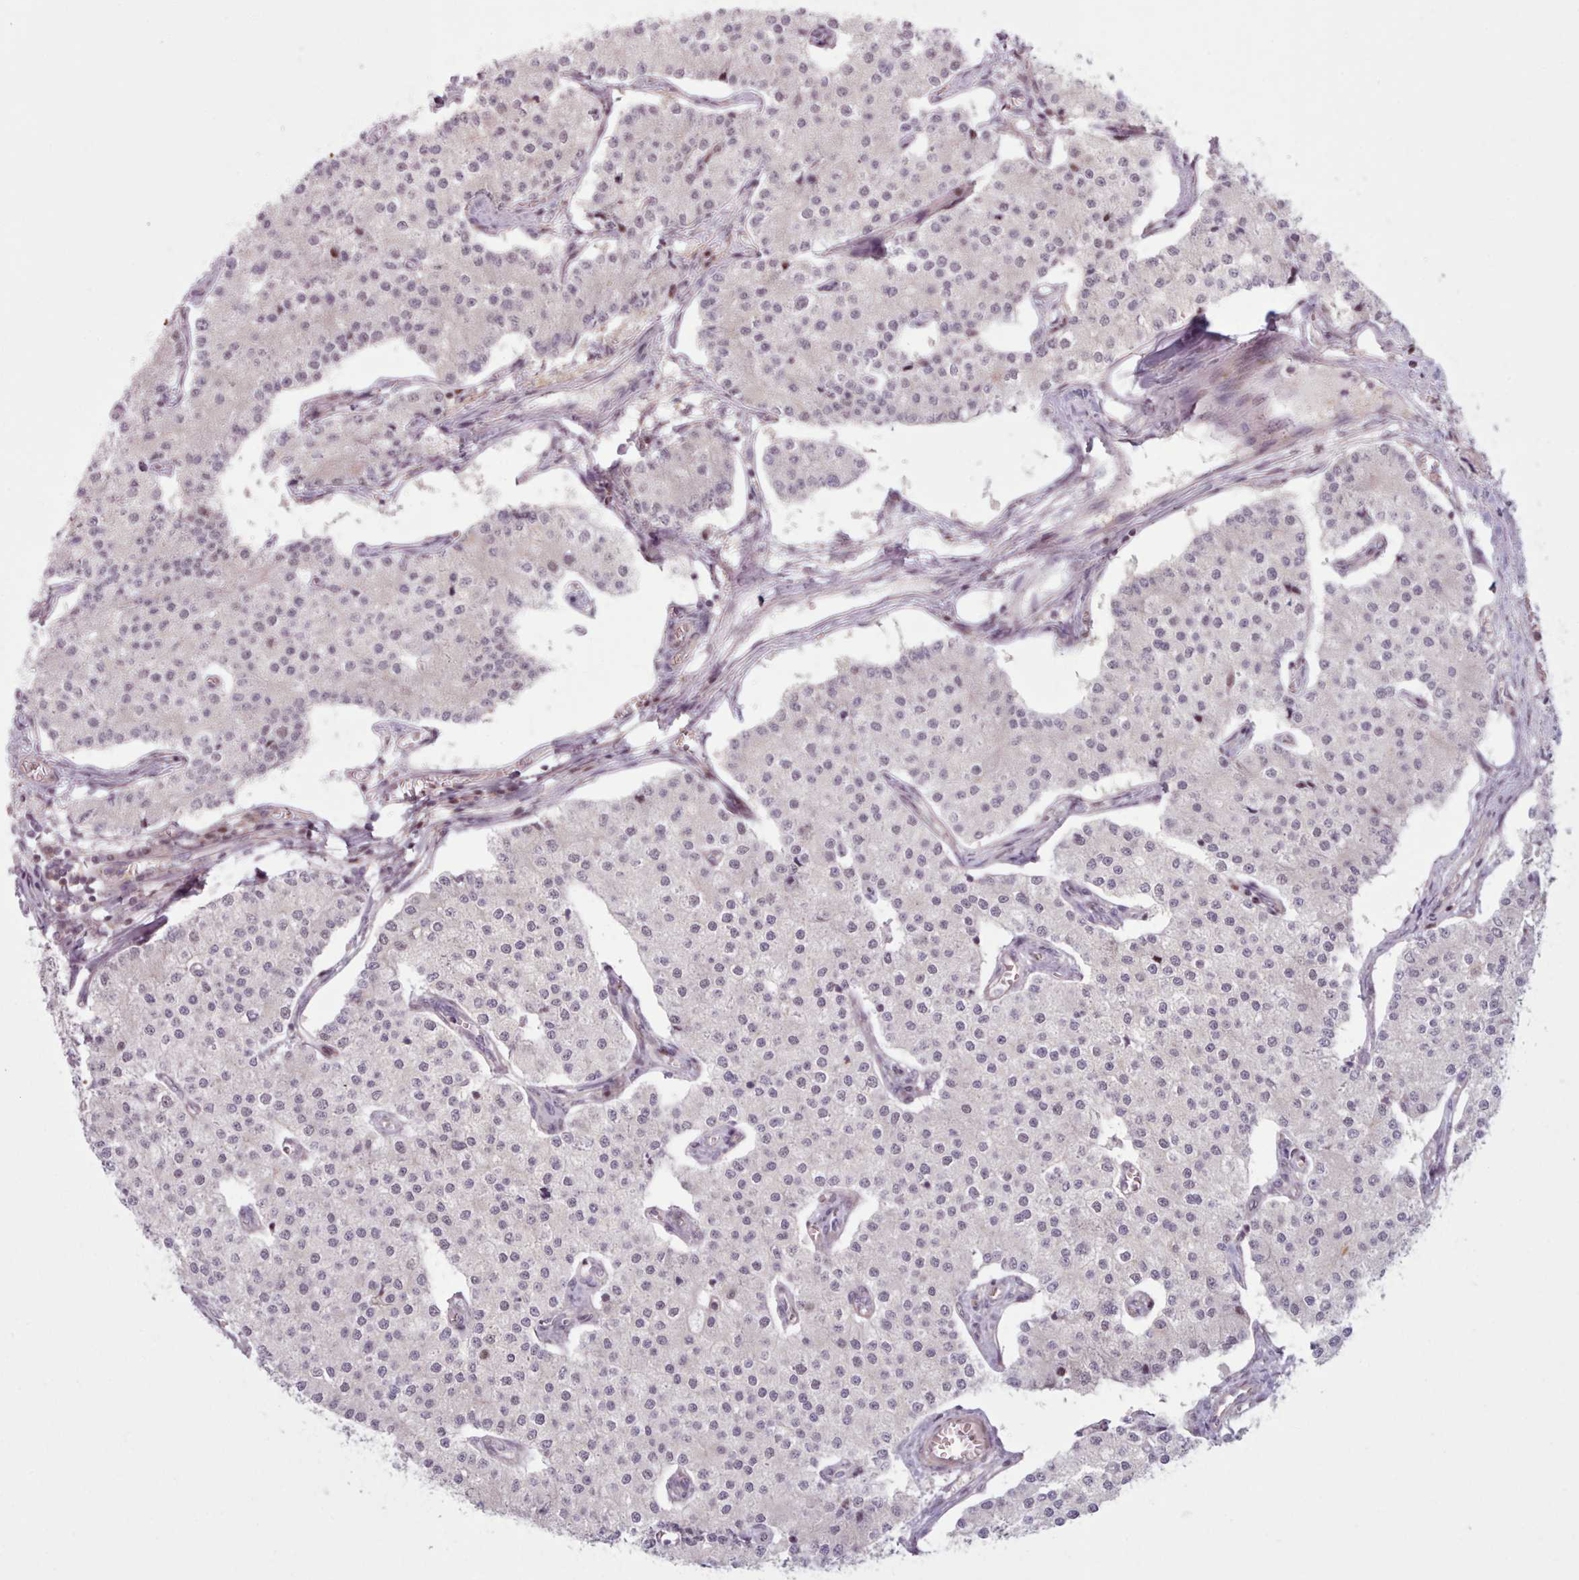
{"staining": {"intensity": "negative", "quantity": "none", "location": "none"}, "tissue": "carcinoid", "cell_type": "Tumor cells", "image_type": "cancer", "snomed": [{"axis": "morphology", "description": "Carcinoid, malignant, NOS"}, {"axis": "topography", "description": "Colon"}], "caption": "DAB immunohistochemical staining of human malignant carcinoid exhibits no significant expression in tumor cells. (DAB immunohistochemistry (IHC) visualized using brightfield microscopy, high magnification).", "gene": "KBTBD7", "patient": {"sex": "female", "age": 52}}